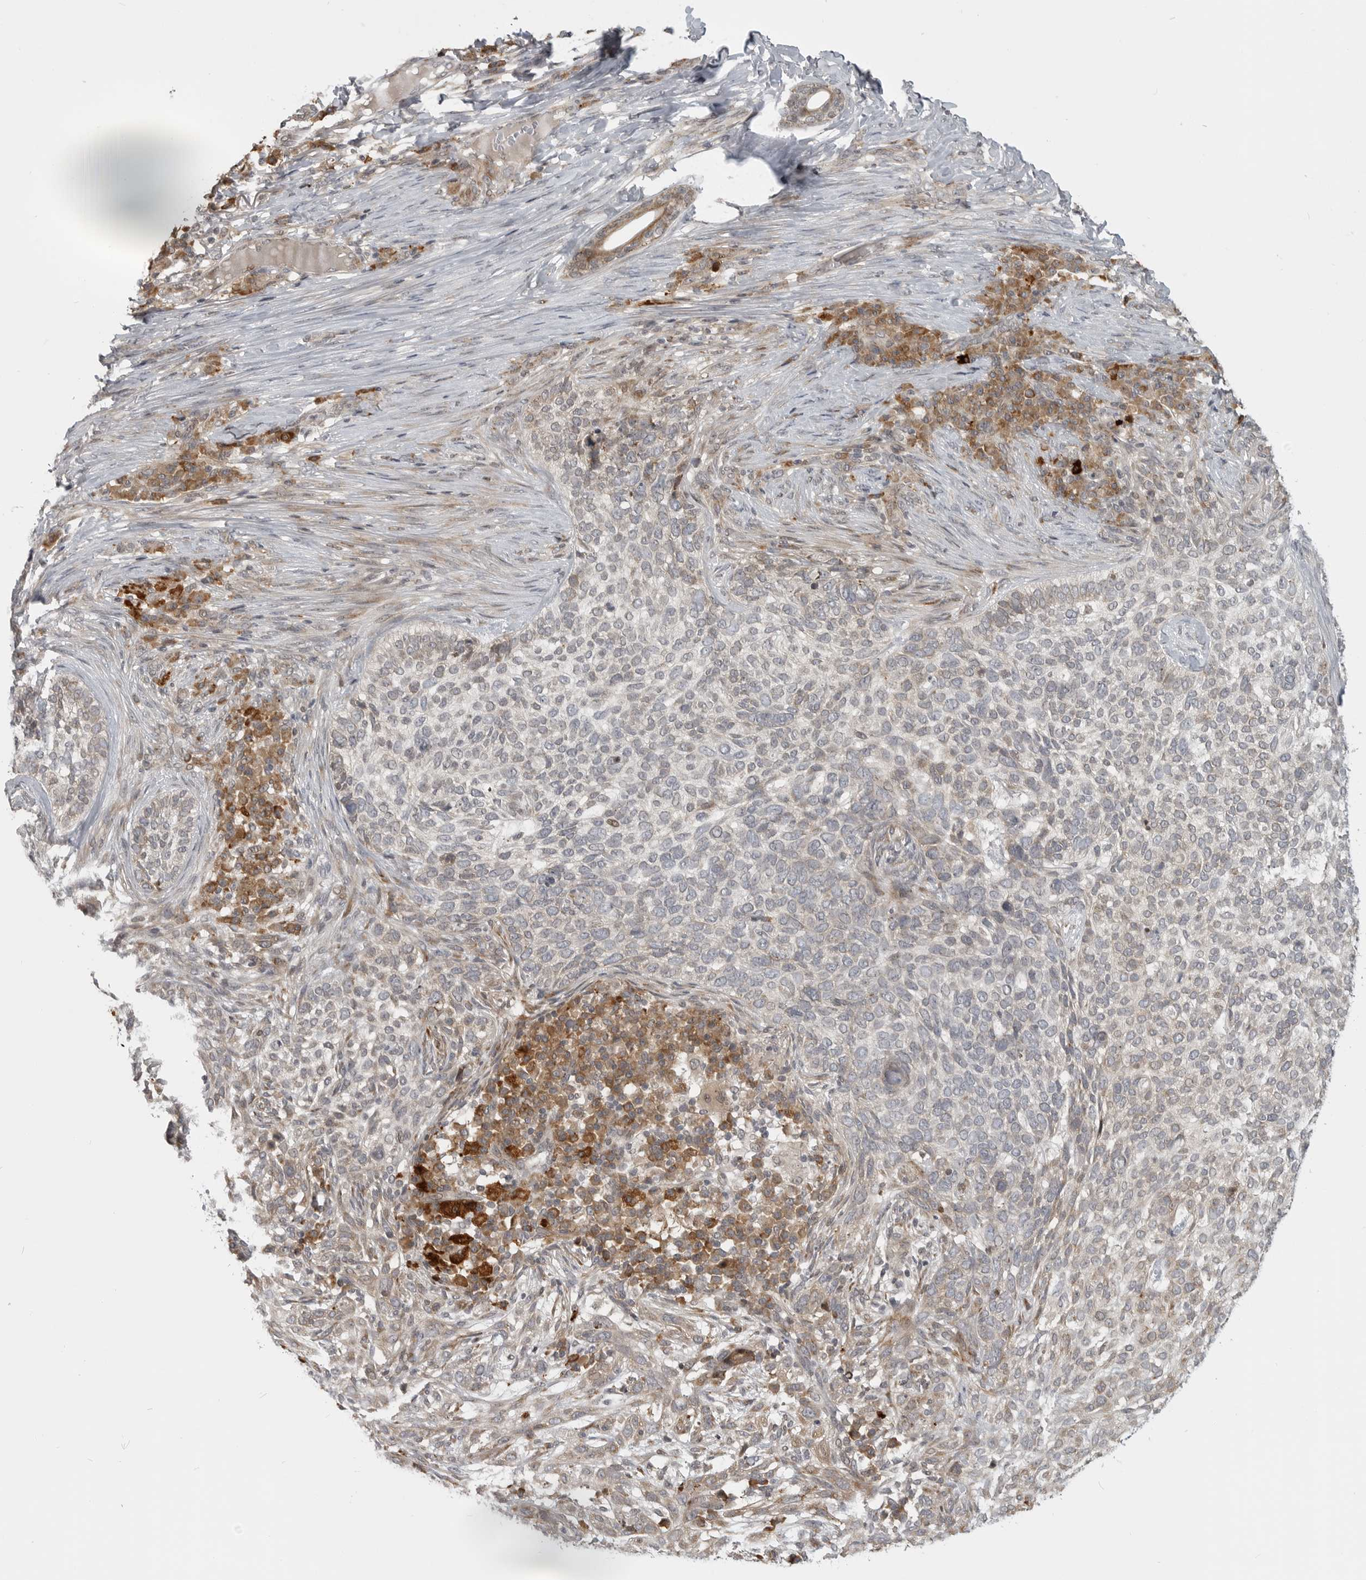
{"staining": {"intensity": "weak", "quantity": "<25%", "location": "cytoplasmic/membranous"}, "tissue": "skin cancer", "cell_type": "Tumor cells", "image_type": "cancer", "snomed": [{"axis": "morphology", "description": "Basal cell carcinoma"}, {"axis": "topography", "description": "Skin"}], "caption": "A histopathology image of skin cancer stained for a protein reveals no brown staining in tumor cells.", "gene": "CEP295NL", "patient": {"sex": "female", "age": 64}}